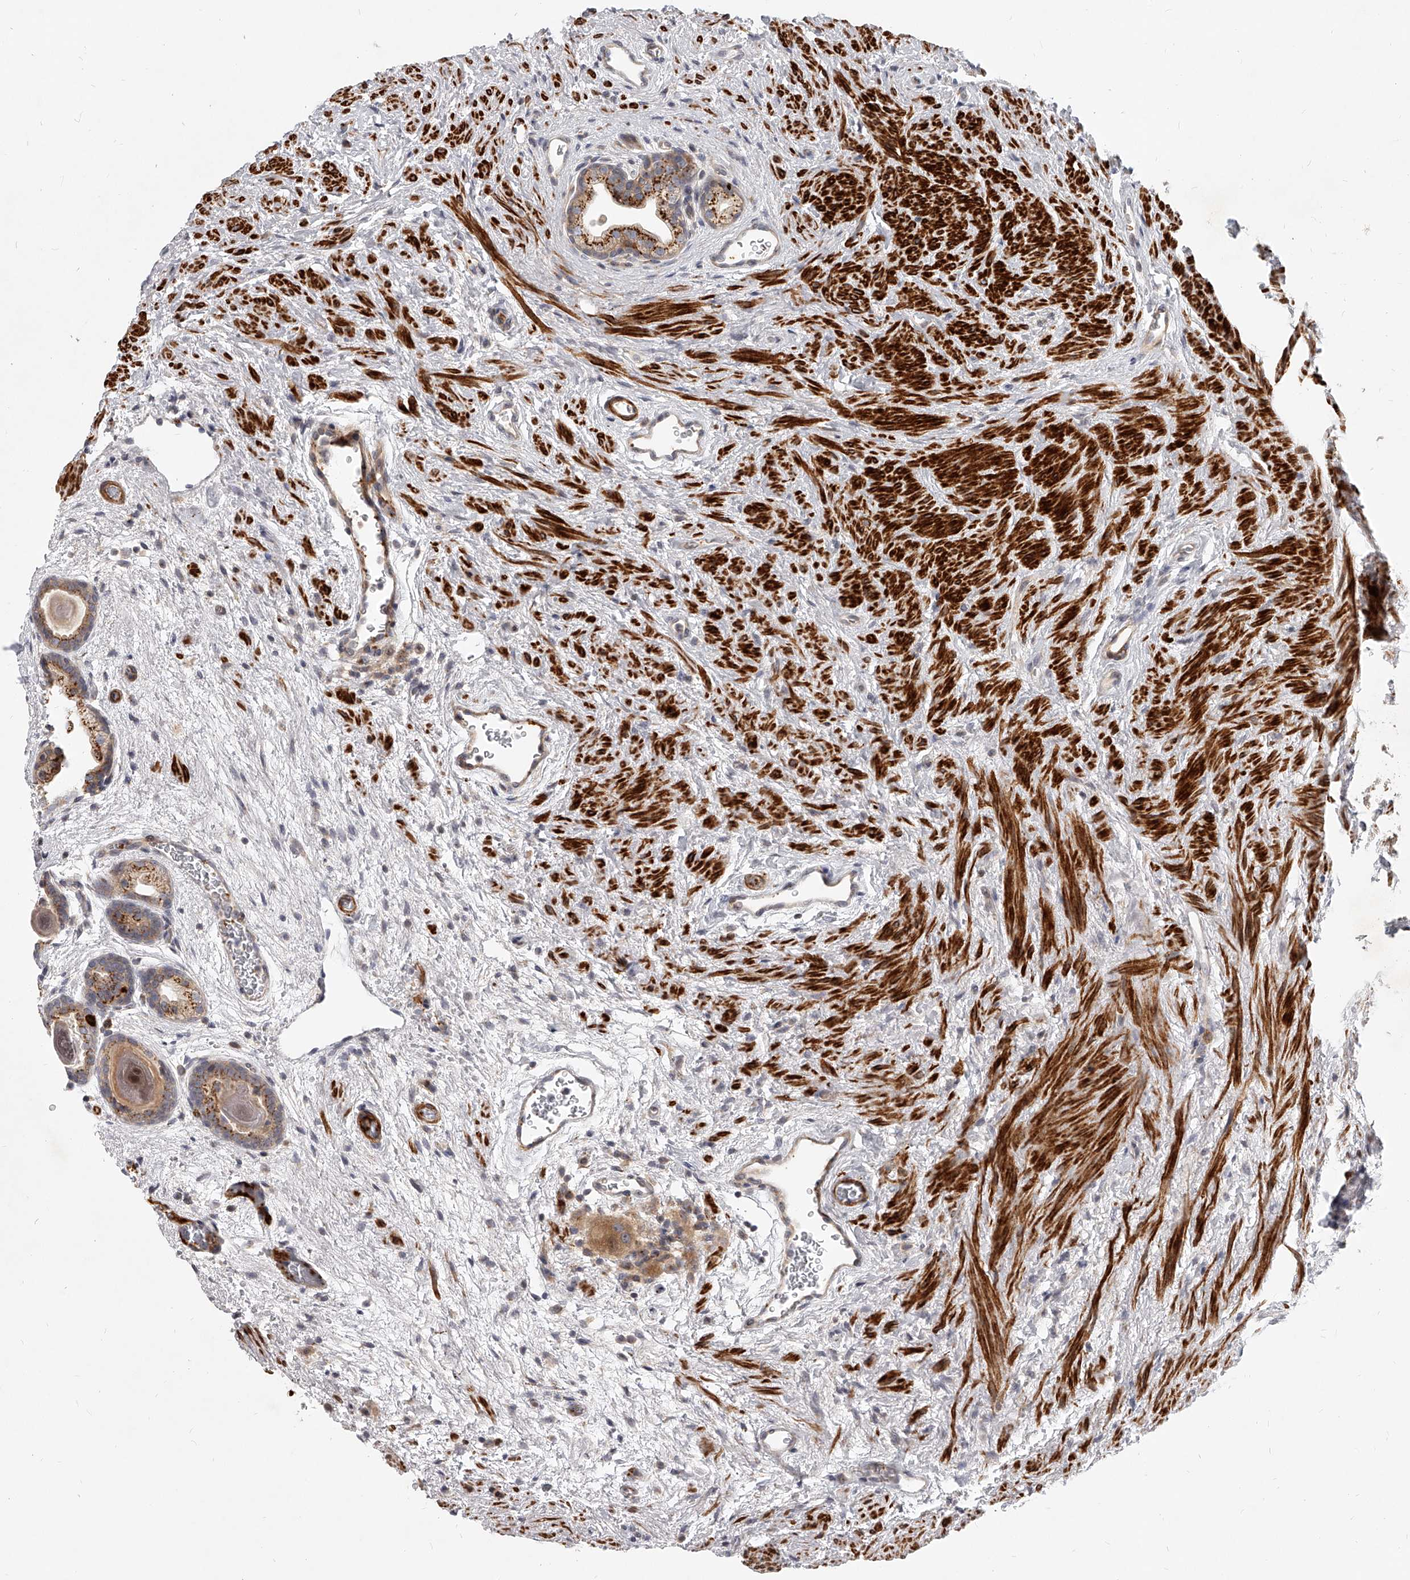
{"staining": {"intensity": "moderate", "quantity": ">75%", "location": "cytoplasmic/membranous"}, "tissue": "prostate", "cell_type": "Glandular cells", "image_type": "normal", "snomed": [{"axis": "morphology", "description": "Normal tissue, NOS"}, {"axis": "topography", "description": "Prostate"}], "caption": "Immunohistochemistry image of normal prostate stained for a protein (brown), which demonstrates medium levels of moderate cytoplasmic/membranous expression in approximately >75% of glandular cells.", "gene": "SLC37A1", "patient": {"sex": "male", "age": 48}}